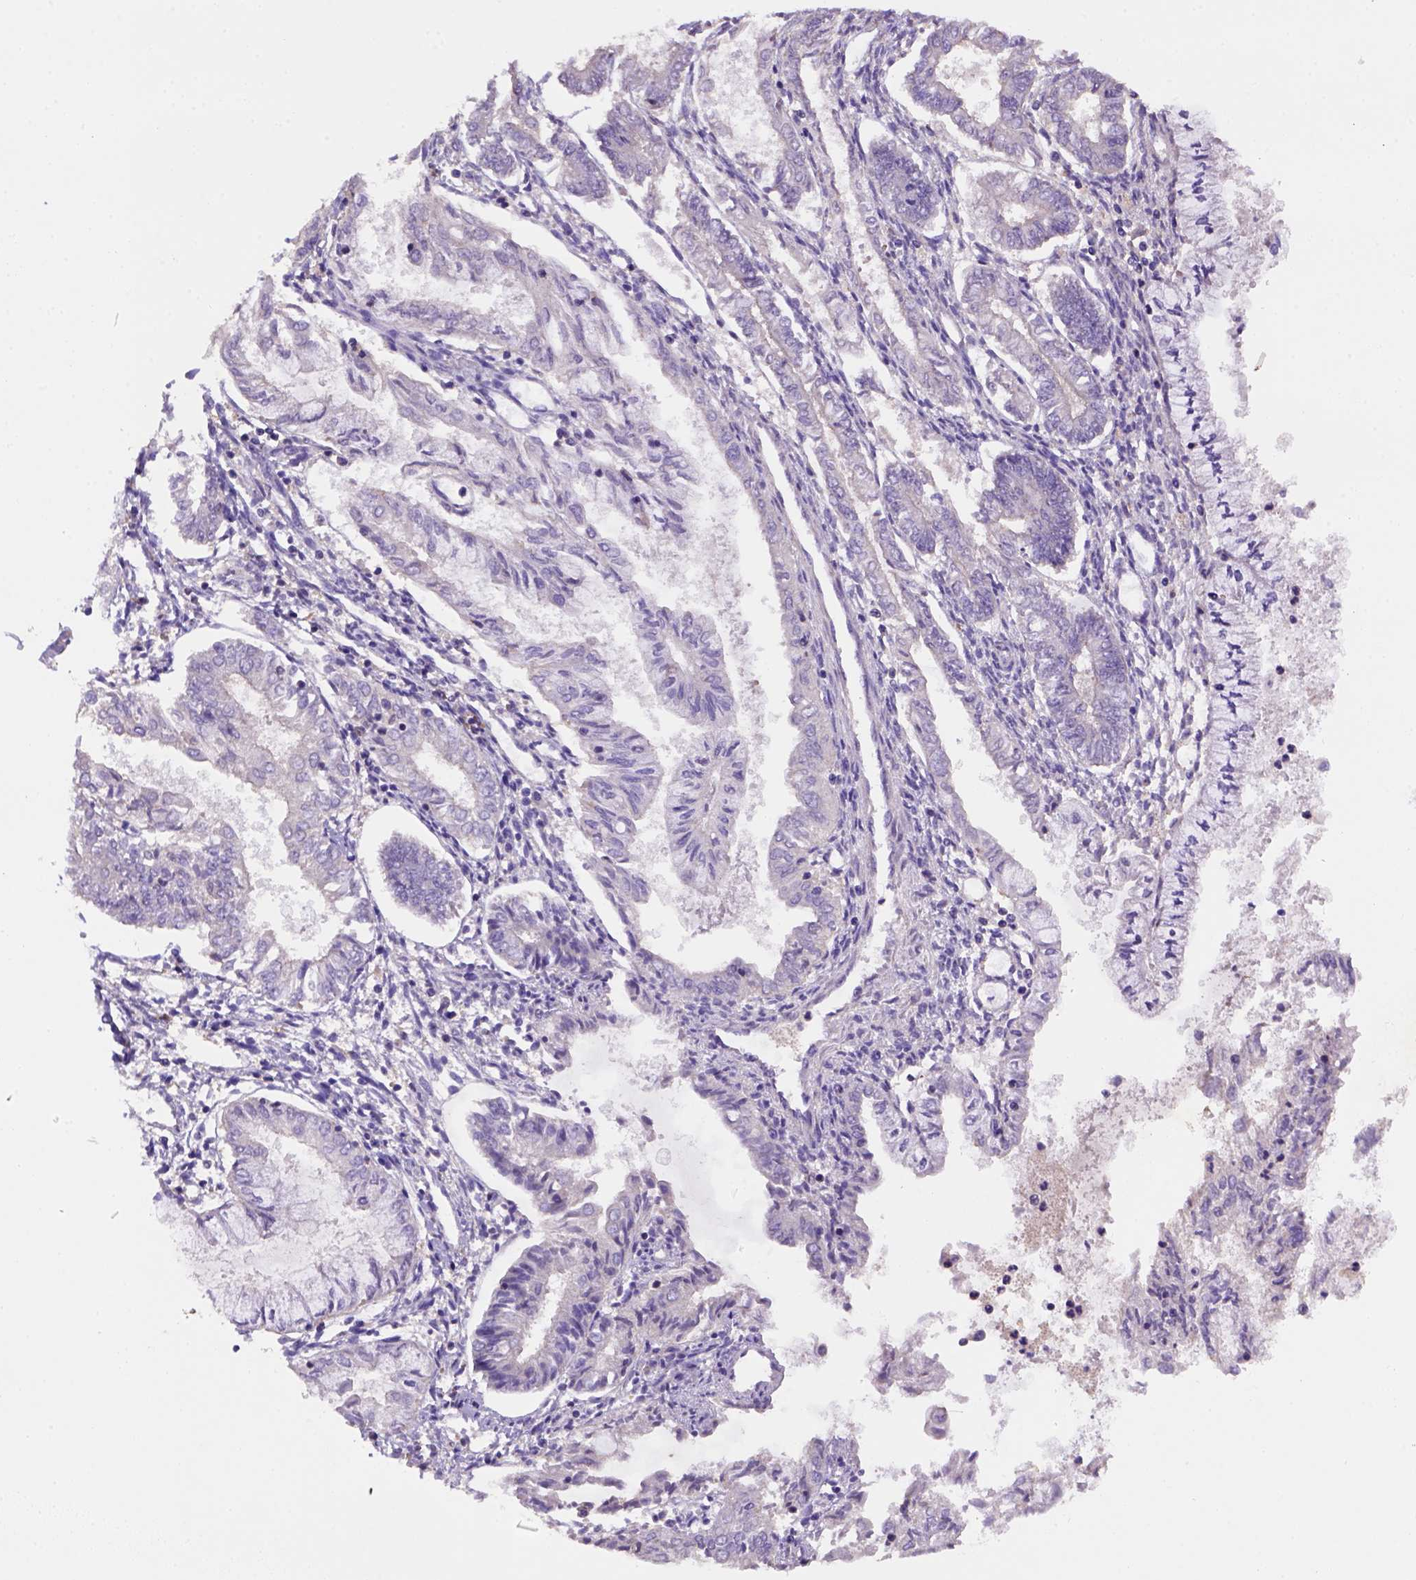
{"staining": {"intensity": "weak", "quantity": "25%-75%", "location": "cytoplasmic/membranous"}, "tissue": "endometrial cancer", "cell_type": "Tumor cells", "image_type": "cancer", "snomed": [{"axis": "morphology", "description": "Adenocarcinoma, NOS"}, {"axis": "topography", "description": "Endometrium"}], "caption": "Protein expression analysis of human endometrial cancer reveals weak cytoplasmic/membranous expression in approximately 25%-75% of tumor cells.", "gene": "SCML4", "patient": {"sex": "female", "age": 68}}